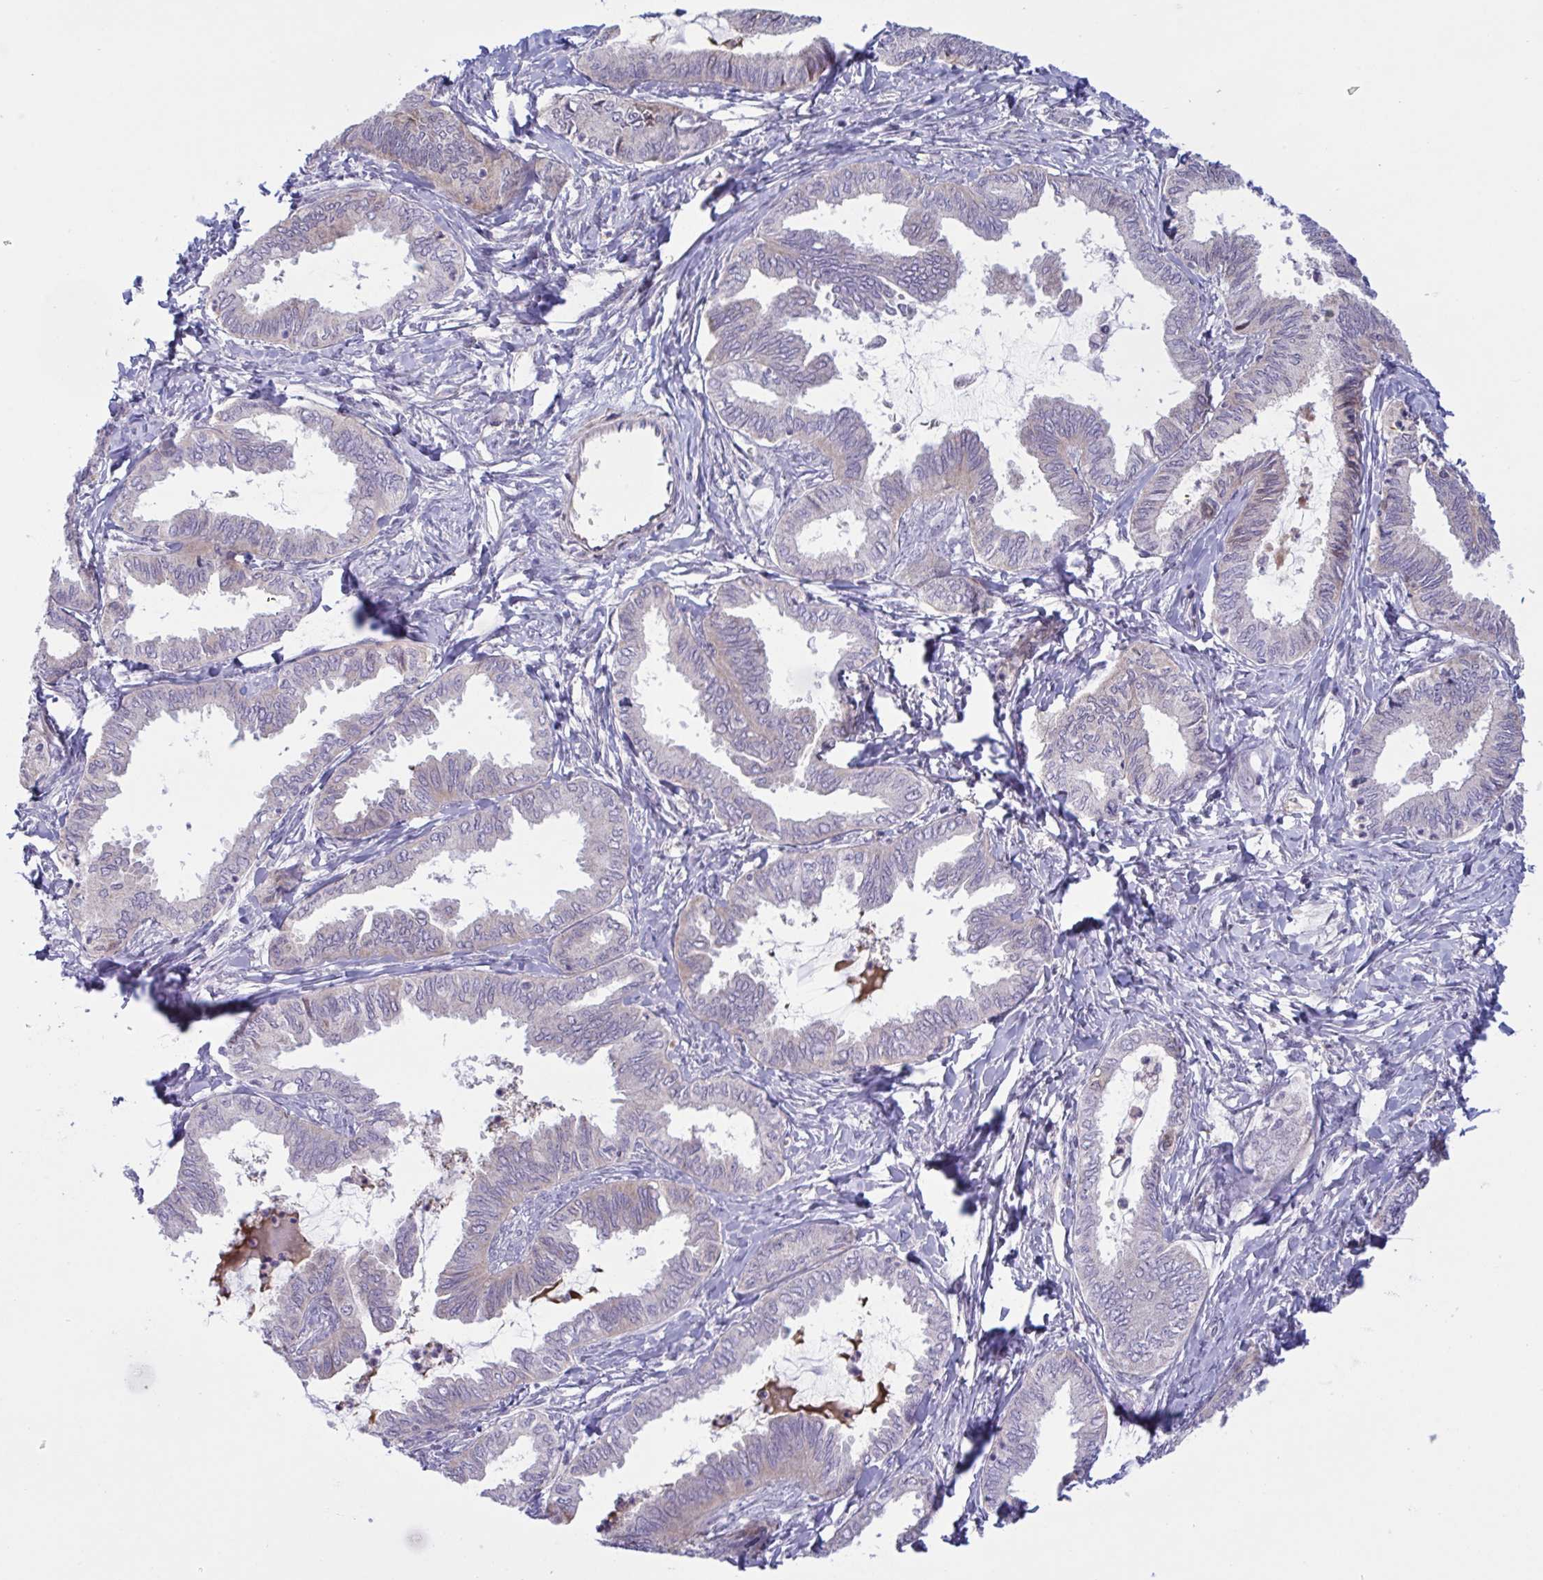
{"staining": {"intensity": "negative", "quantity": "none", "location": "none"}, "tissue": "ovarian cancer", "cell_type": "Tumor cells", "image_type": "cancer", "snomed": [{"axis": "morphology", "description": "Carcinoma, endometroid"}, {"axis": "topography", "description": "Ovary"}], "caption": "IHC histopathology image of human ovarian cancer (endometroid carcinoma) stained for a protein (brown), which reveals no expression in tumor cells.", "gene": "VWC2", "patient": {"sex": "female", "age": 70}}